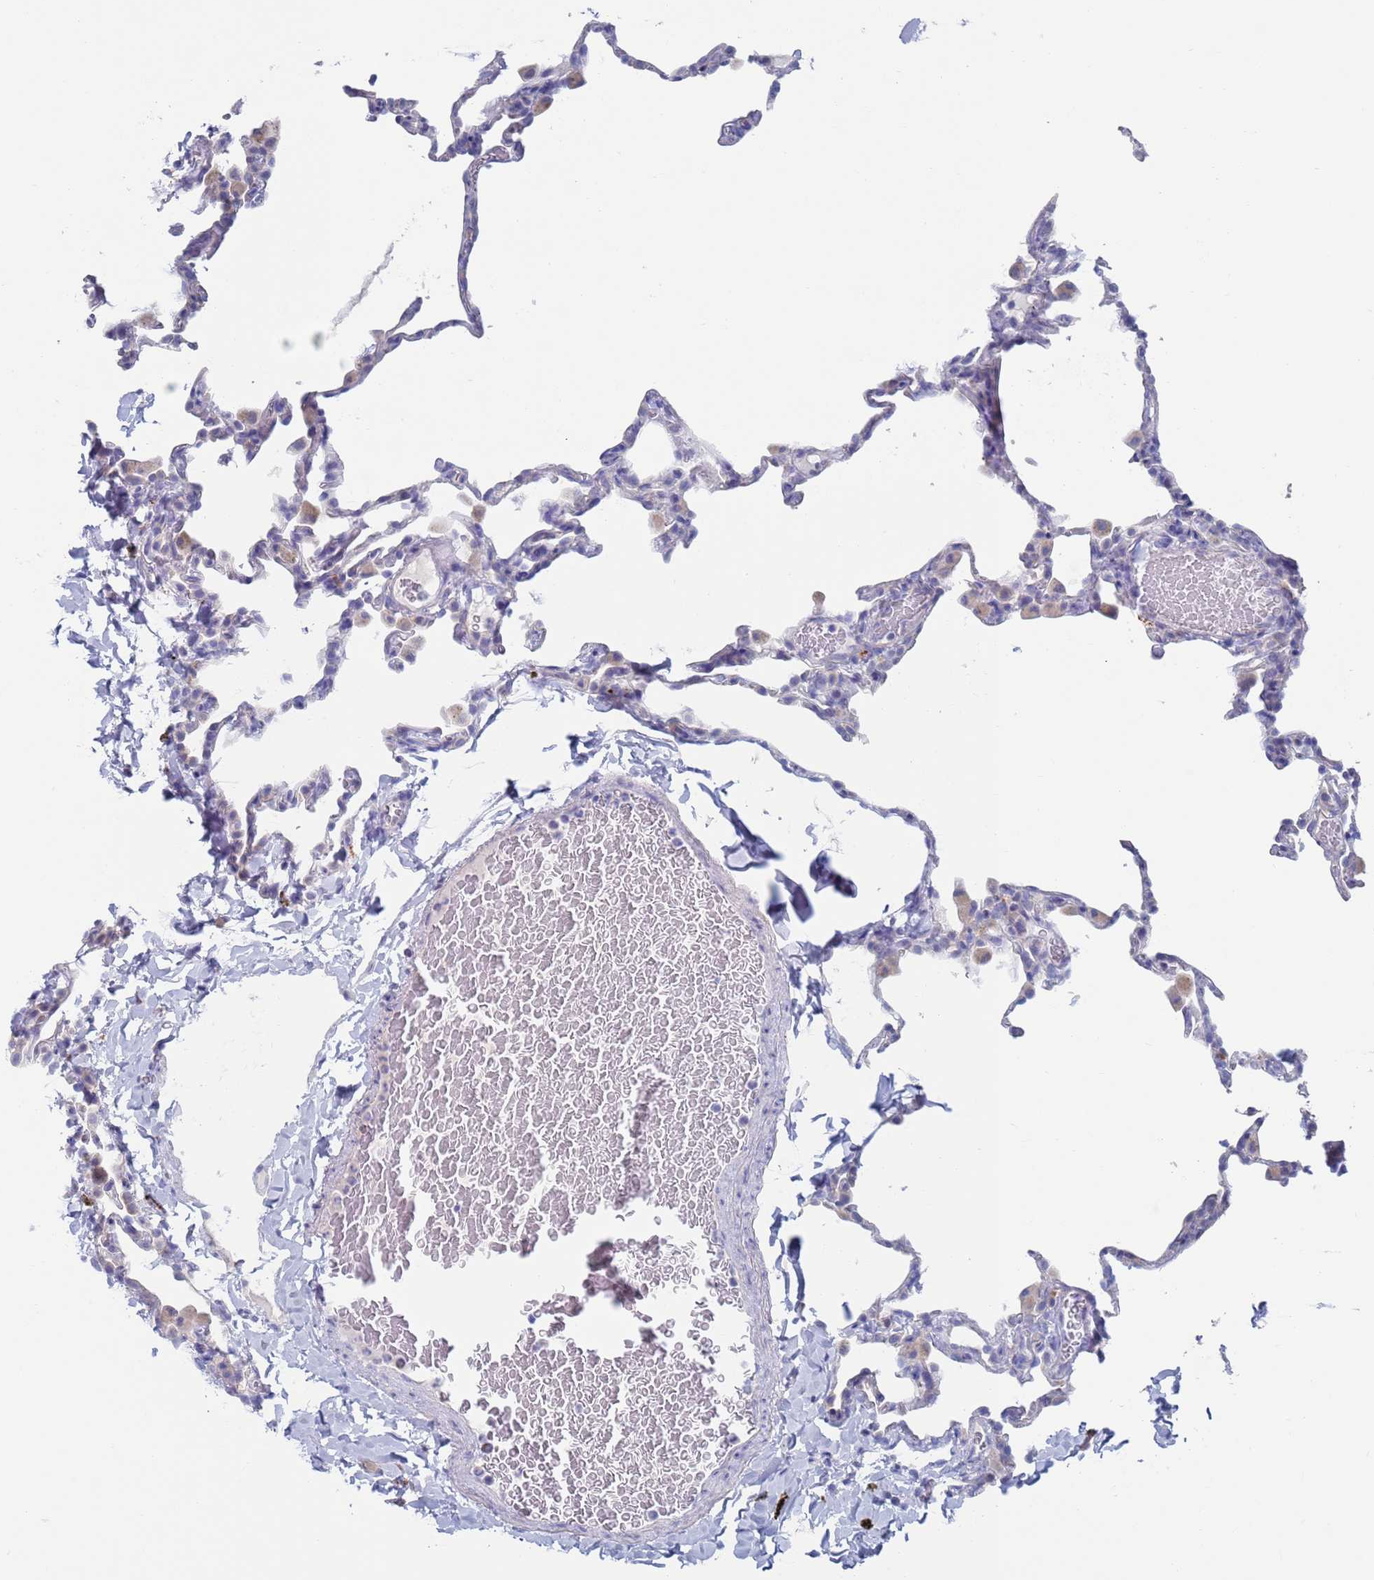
{"staining": {"intensity": "negative", "quantity": "none", "location": "none"}, "tissue": "lung", "cell_type": "Alveolar cells", "image_type": "normal", "snomed": [{"axis": "morphology", "description": "Normal tissue, NOS"}, {"axis": "topography", "description": "Lung"}], "caption": "This photomicrograph is of unremarkable lung stained with IHC to label a protein in brown with the nuclei are counter-stained blue. There is no staining in alveolar cells. The staining was performed using DAB (3,3'-diaminobenzidine) to visualize the protein expression in brown, while the nuclei were stained in blue with hematoxylin (Magnification: 20x).", "gene": "FUCA1", "patient": {"sex": "male", "age": 20}}